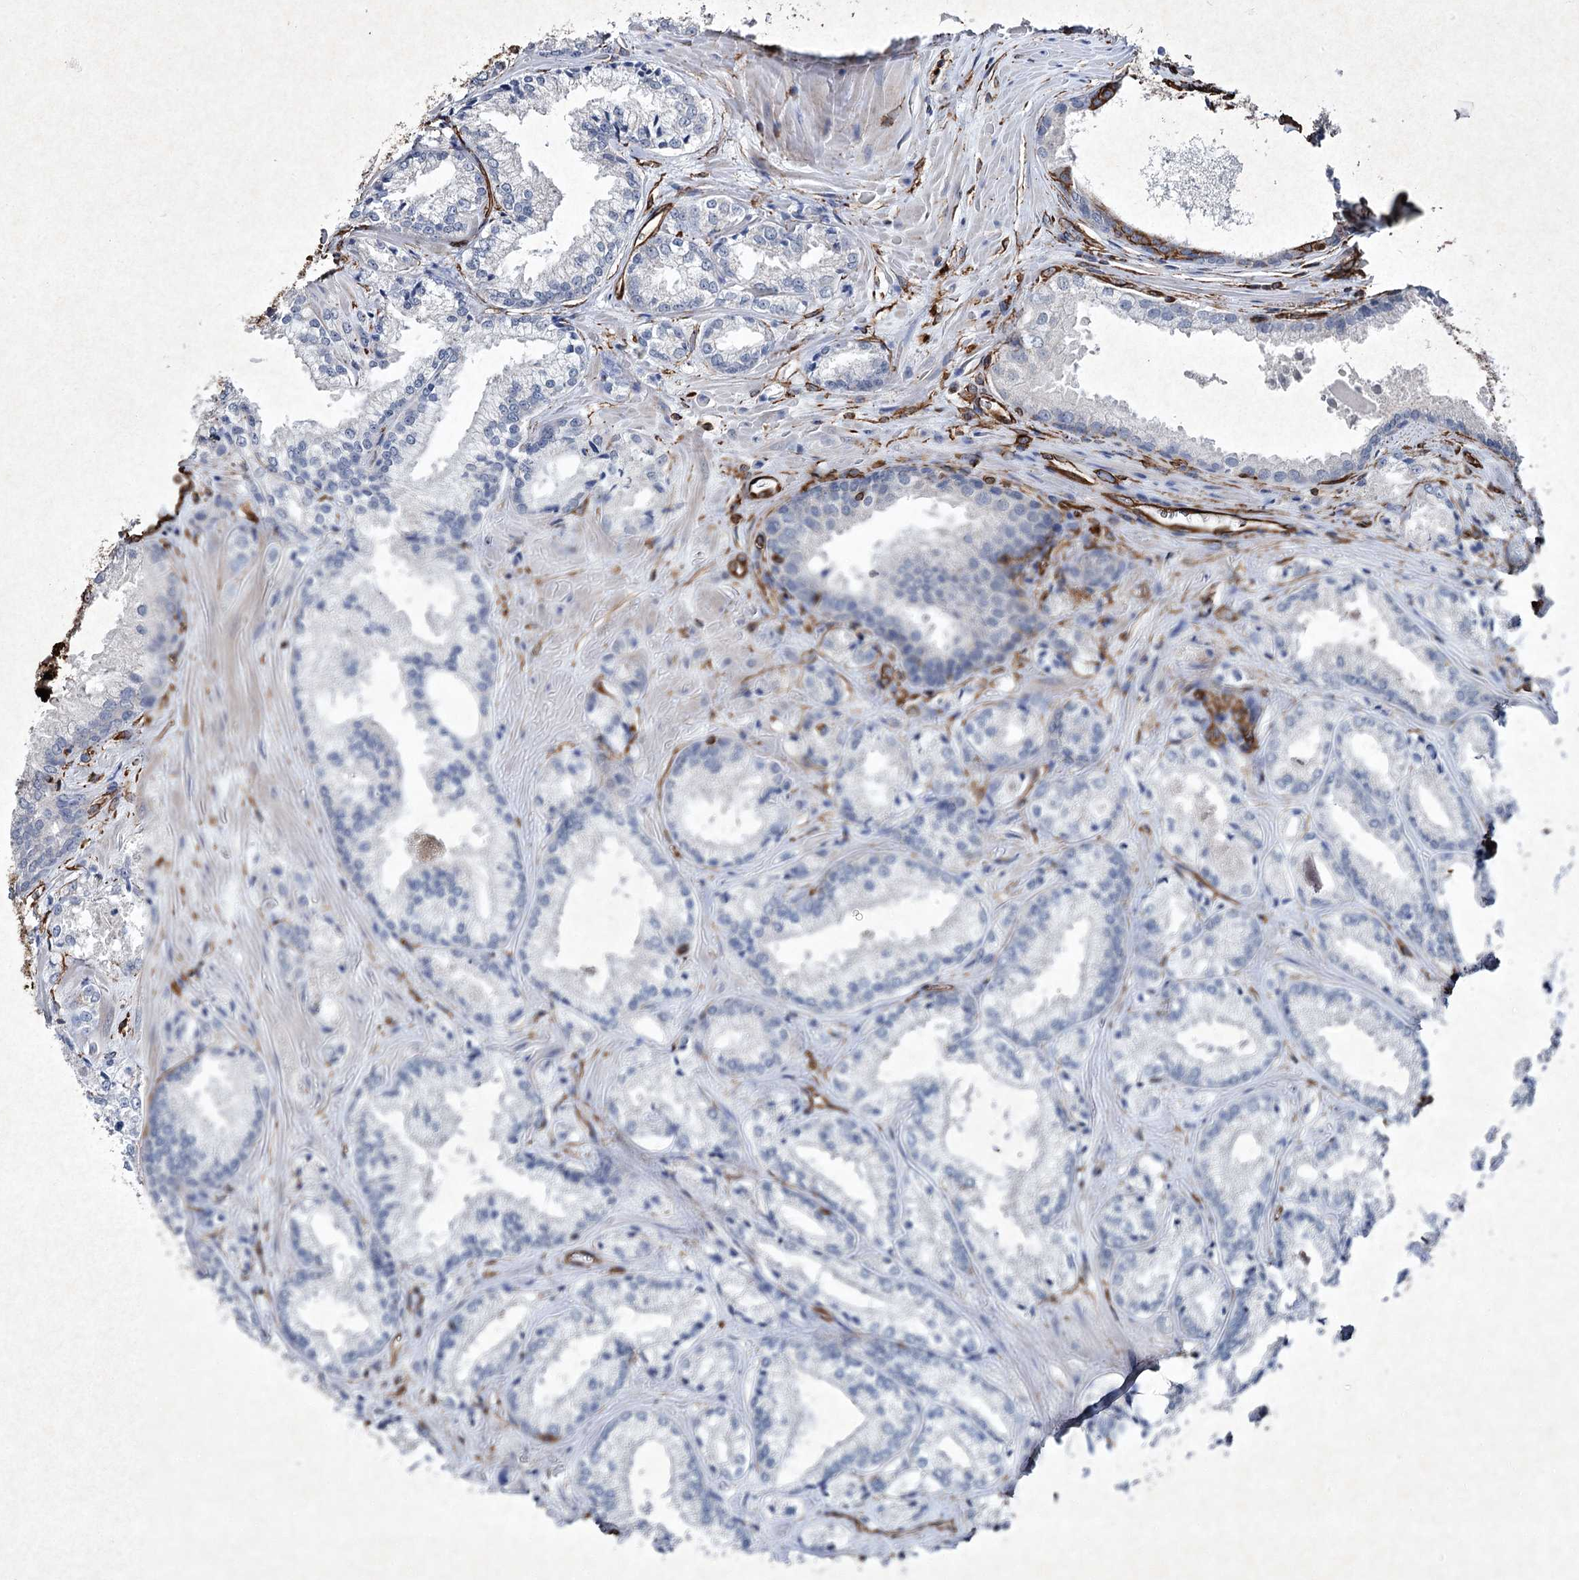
{"staining": {"intensity": "negative", "quantity": "none", "location": "none"}, "tissue": "prostate cancer", "cell_type": "Tumor cells", "image_type": "cancer", "snomed": [{"axis": "morphology", "description": "Adenocarcinoma, Low grade"}, {"axis": "topography", "description": "Prostate"}], "caption": "This micrograph is of low-grade adenocarcinoma (prostate) stained with immunohistochemistry (IHC) to label a protein in brown with the nuclei are counter-stained blue. There is no positivity in tumor cells.", "gene": "CLEC4M", "patient": {"sex": "male", "age": 47}}